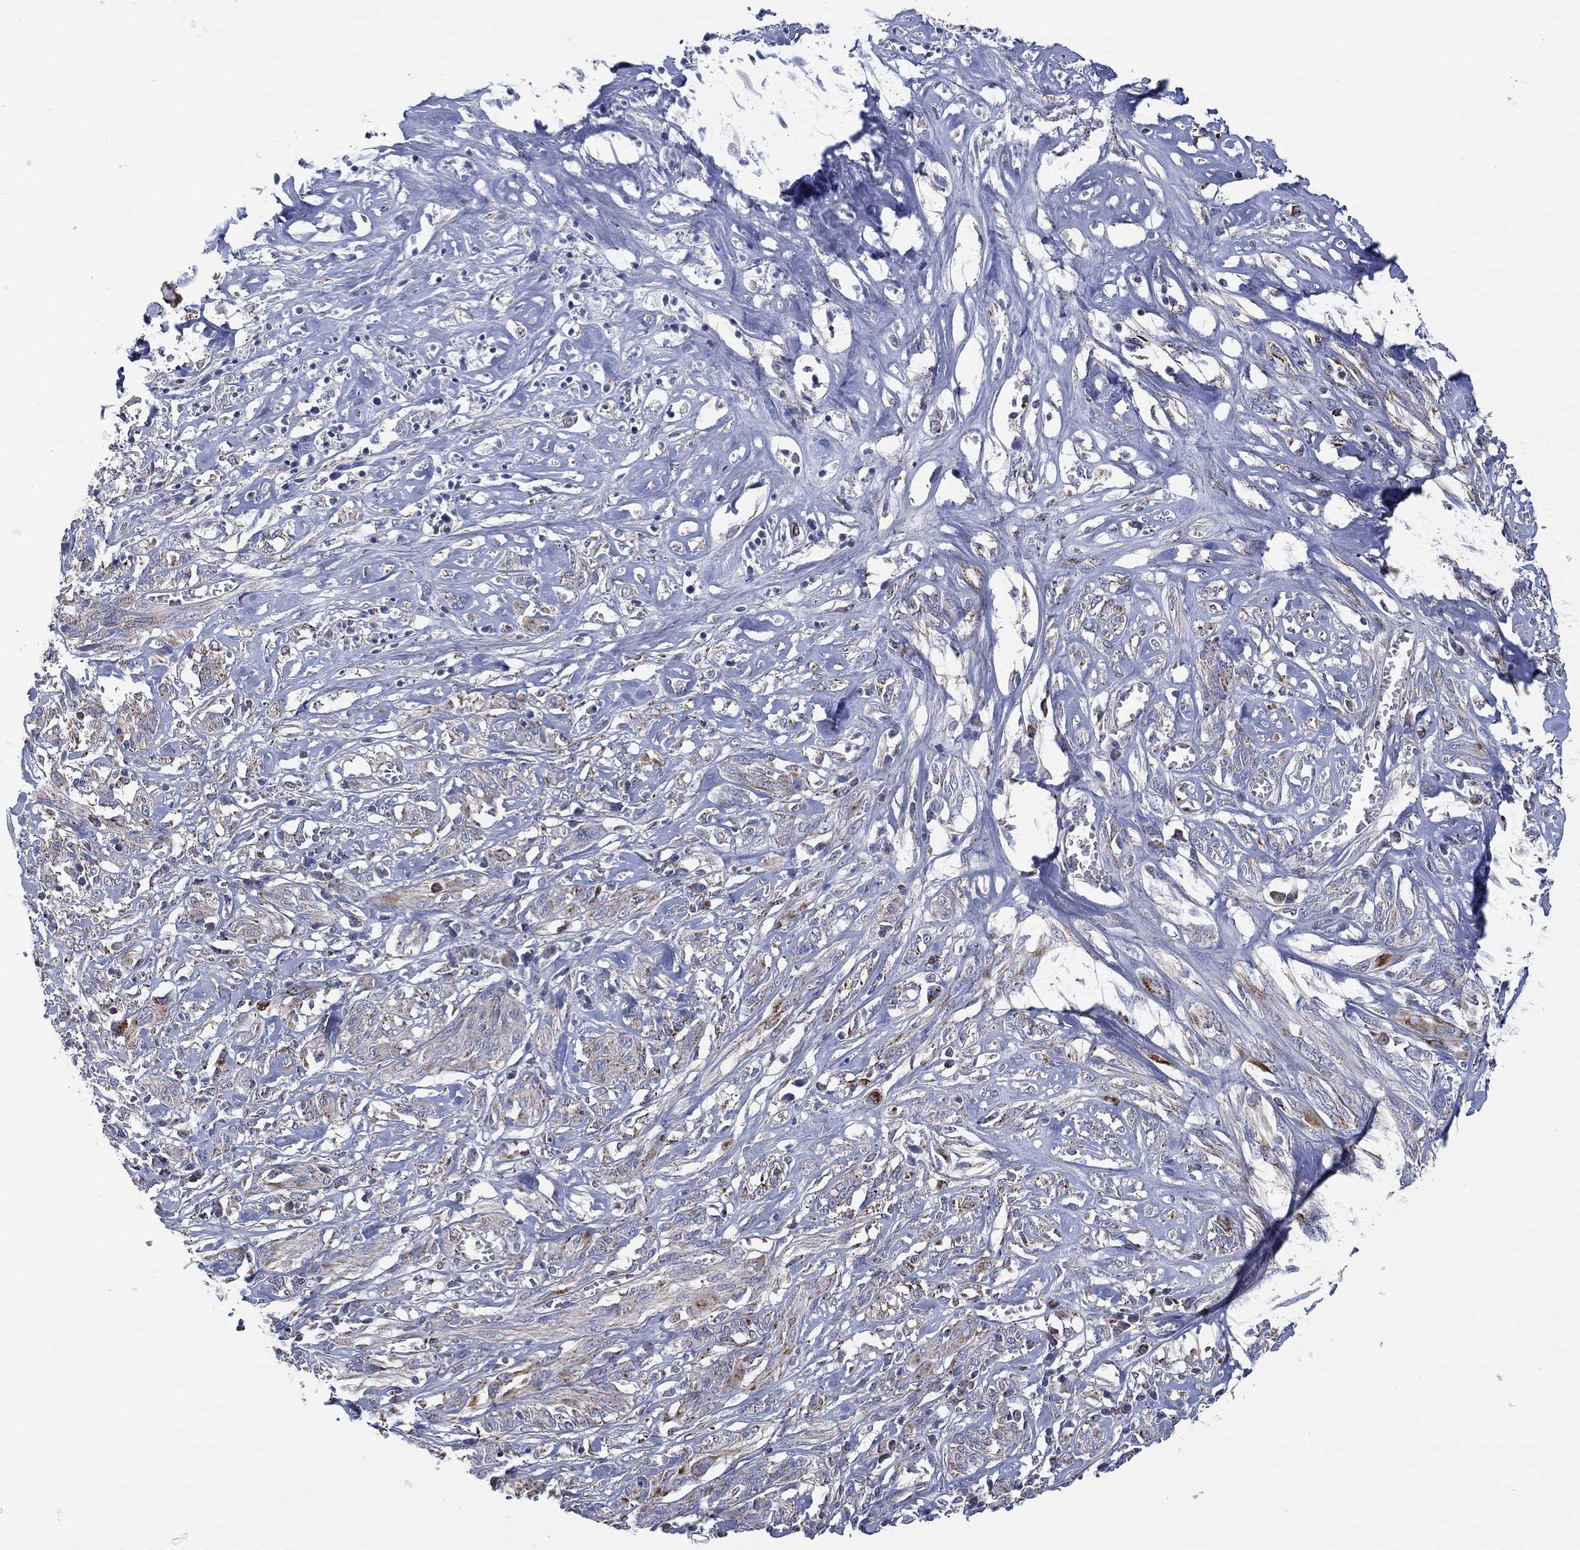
{"staining": {"intensity": "negative", "quantity": "none", "location": "none"}, "tissue": "melanoma", "cell_type": "Tumor cells", "image_type": "cancer", "snomed": [{"axis": "morphology", "description": "Malignant melanoma, NOS"}, {"axis": "topography", "description": "Skin"}], "caption": "Tumor cells are negative for protein expression in human melanoma. (Stains: DAB immunohistochemistry (IHC) with hematoxylin counter stain, Microscopy: brightfield microscopy at high magnification).", "gene": "INA", "patient": {"sex": "female", "age": 91}}